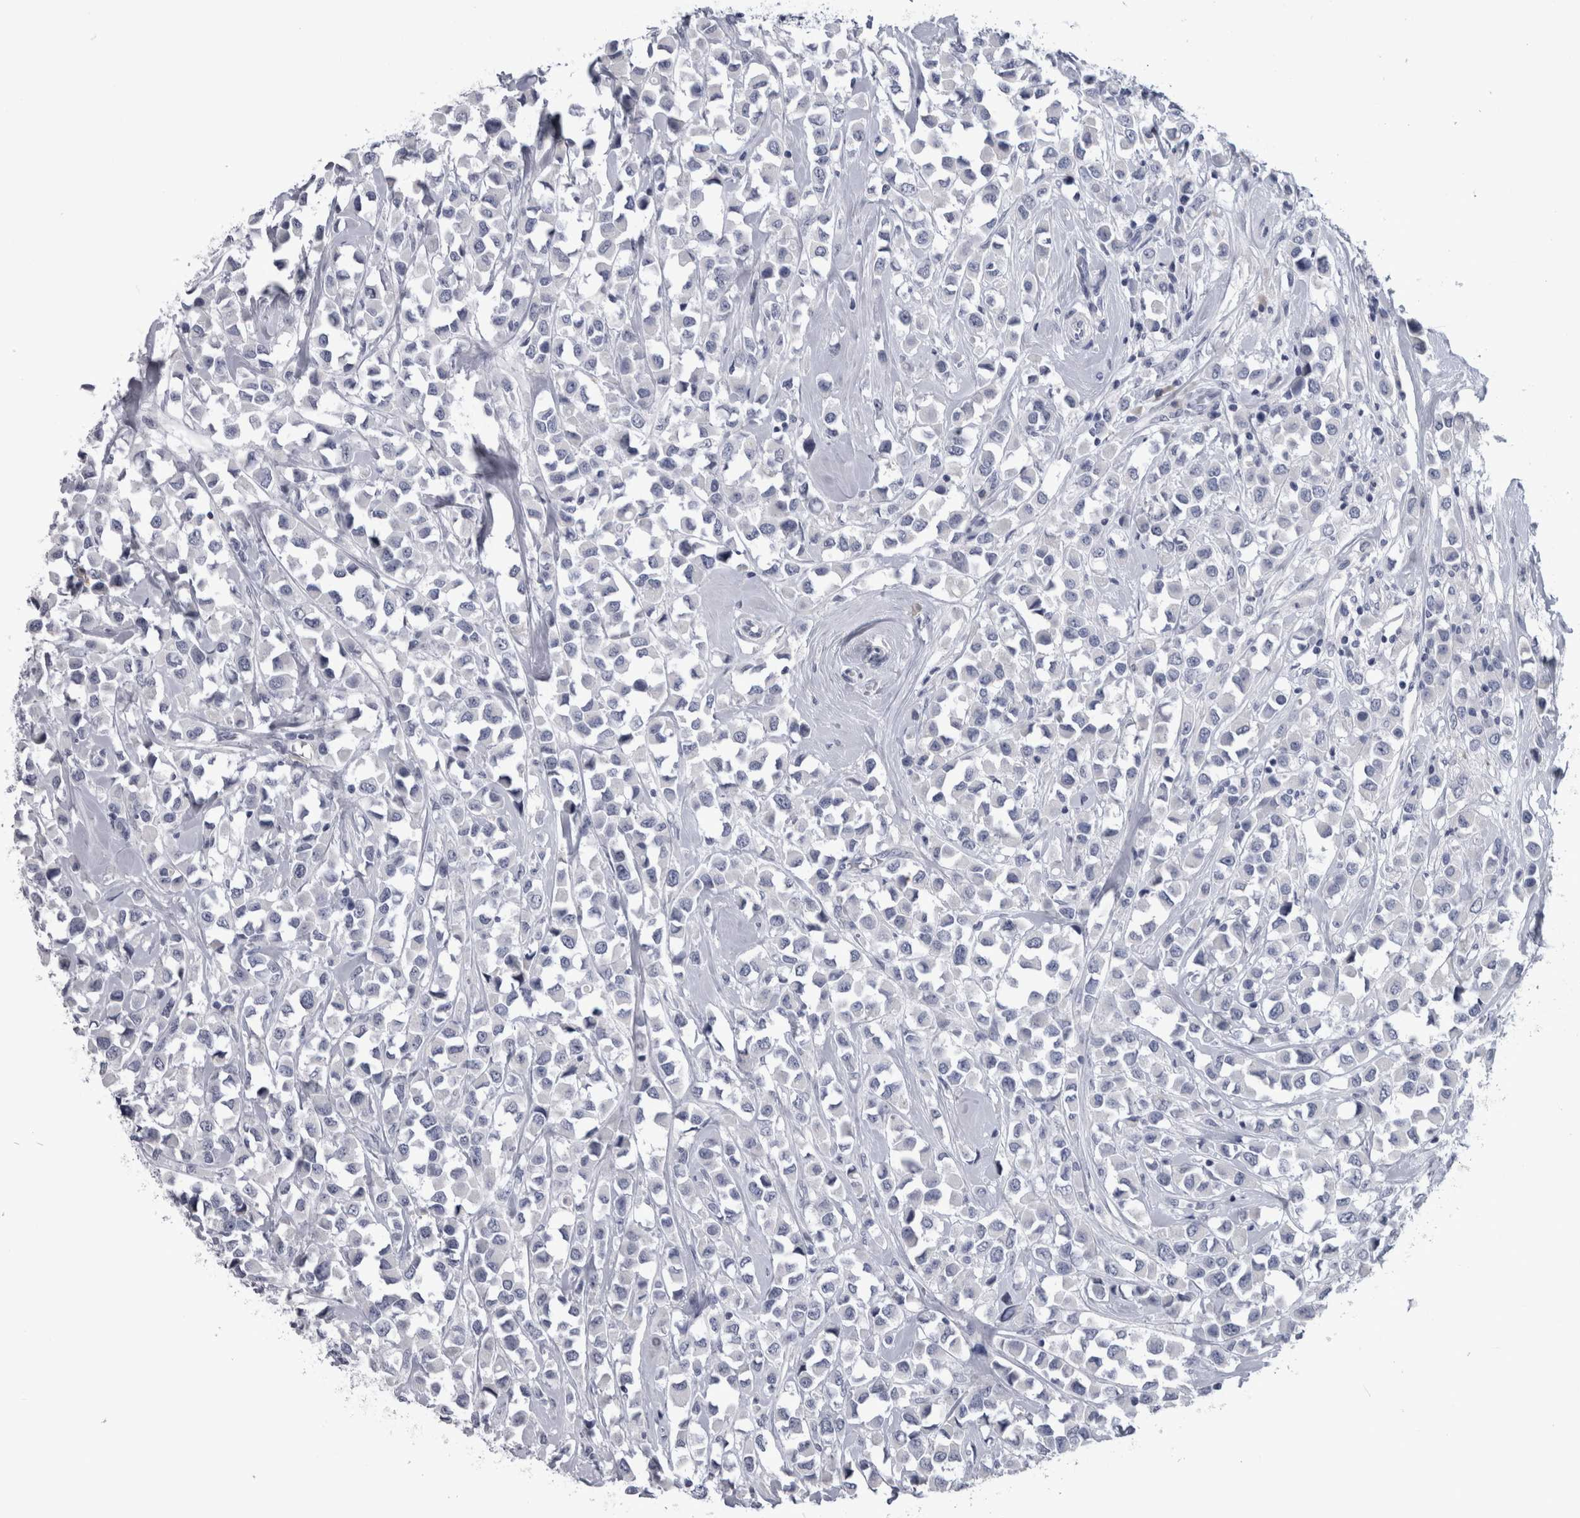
{"staining": {"intensity": "negative", "quantity": "none", "location": "none"}, "tissue": "breast cancer", "cell_type": "Tumor cells", "image_type": "cancer", "snomed": [{"axis": "morphology", "description": "Duct carcinoma"}, {"axis": "topography", "description": "Breast"}], "caption": "An immunohistochemistry histopathology image of breast cancer is shown. There is no staining in tumor cells of breast cancer.", "gene": "PAX5", "patient": {"sex": "female", "age": 61}}